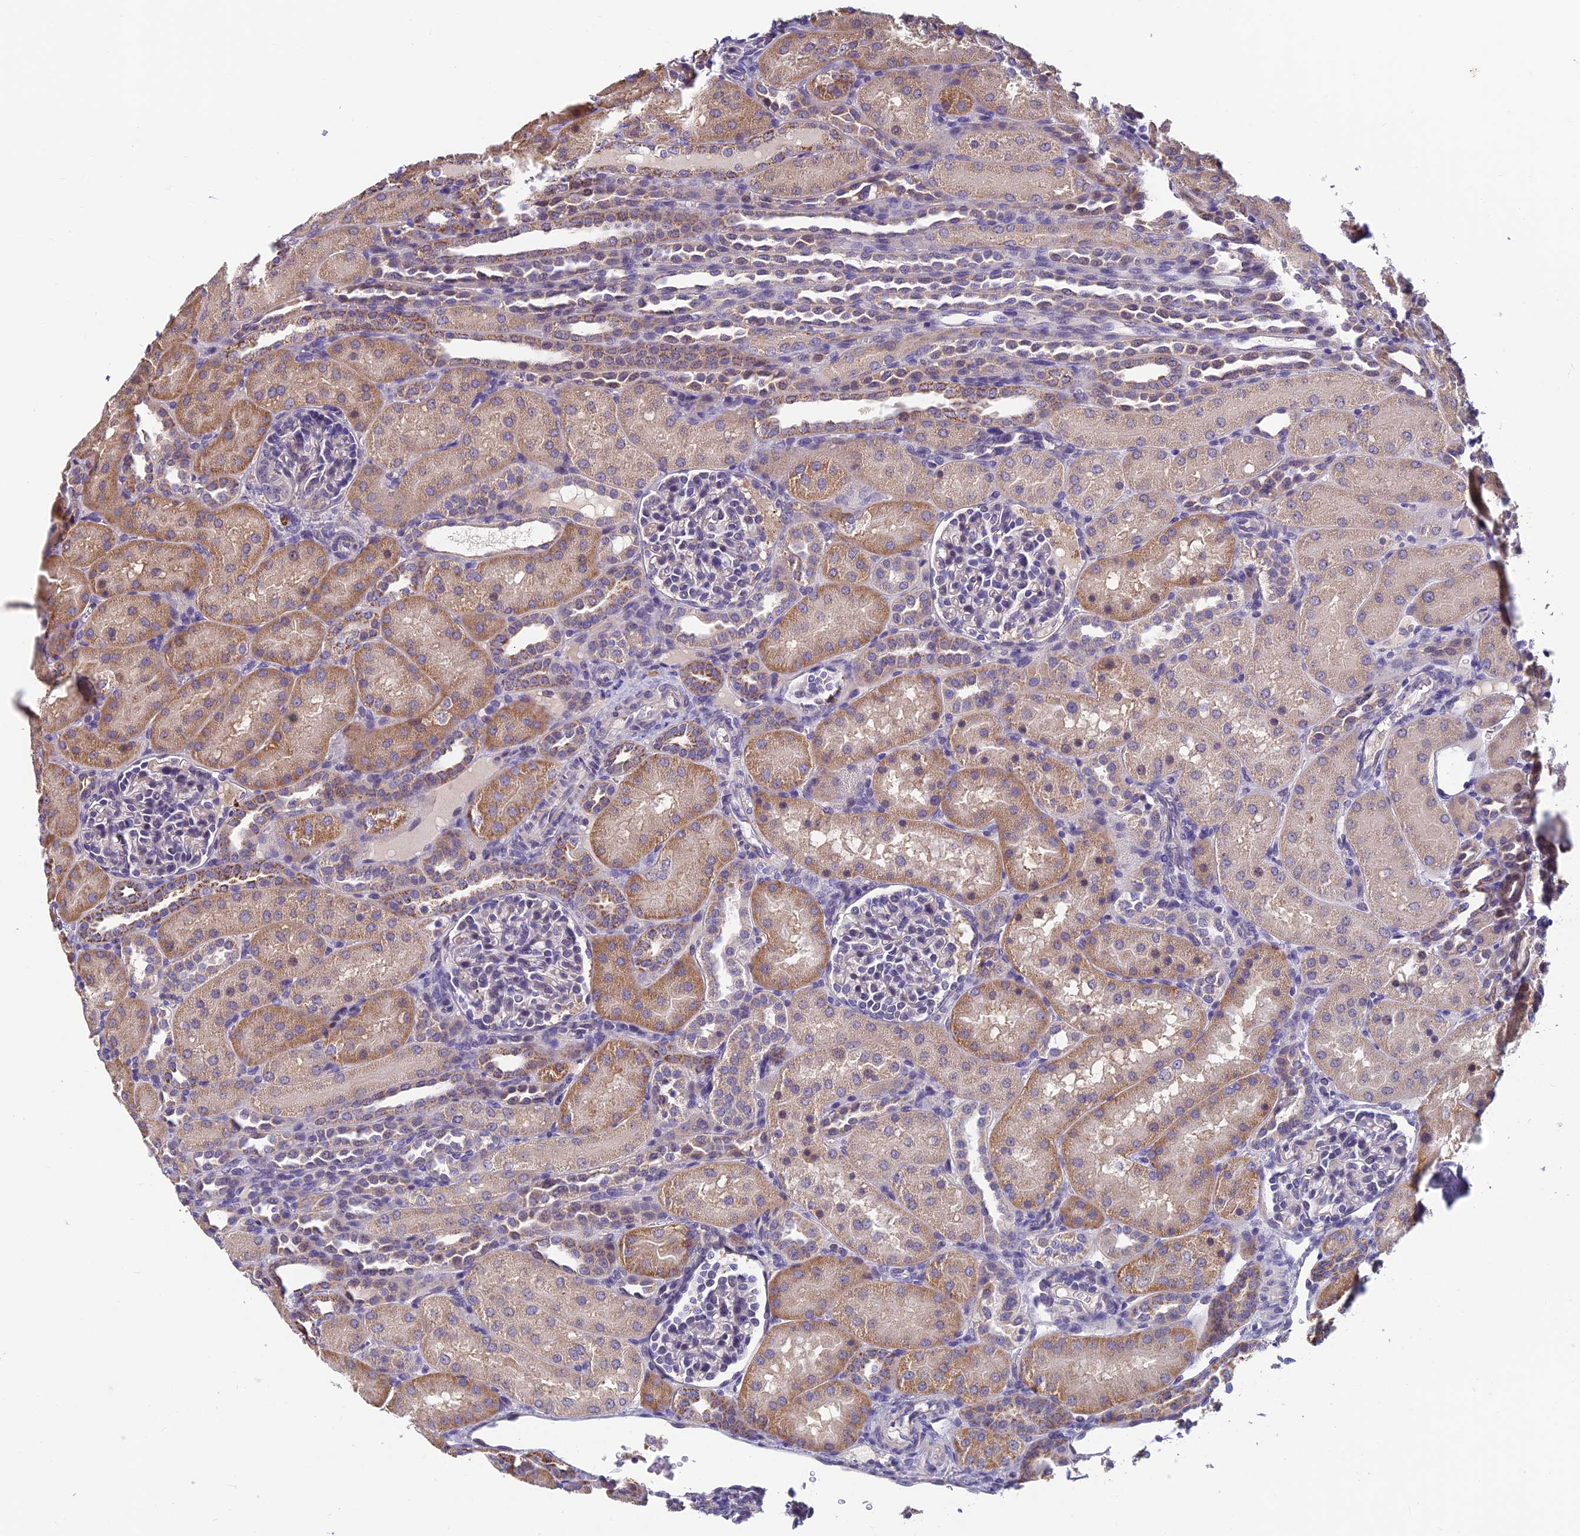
{"staining": {"intensity": "negative", "quantity": "none", "location": "none"}, "tissue": "kidney", "cell_type": "Cells in glomeruli", "image_type": "normal", "snomed": [{"axis": "morphology", "description": "Normal tissue, NOS"}, {"axis": "topography", "description": "Kidney"}], "caption": "Immunohistochemistry (IHC) of normal kidney reveals no positivity in cells in glomeruli.", "gene": "HECA", "patient": {"sex": "male", "age": 1}}